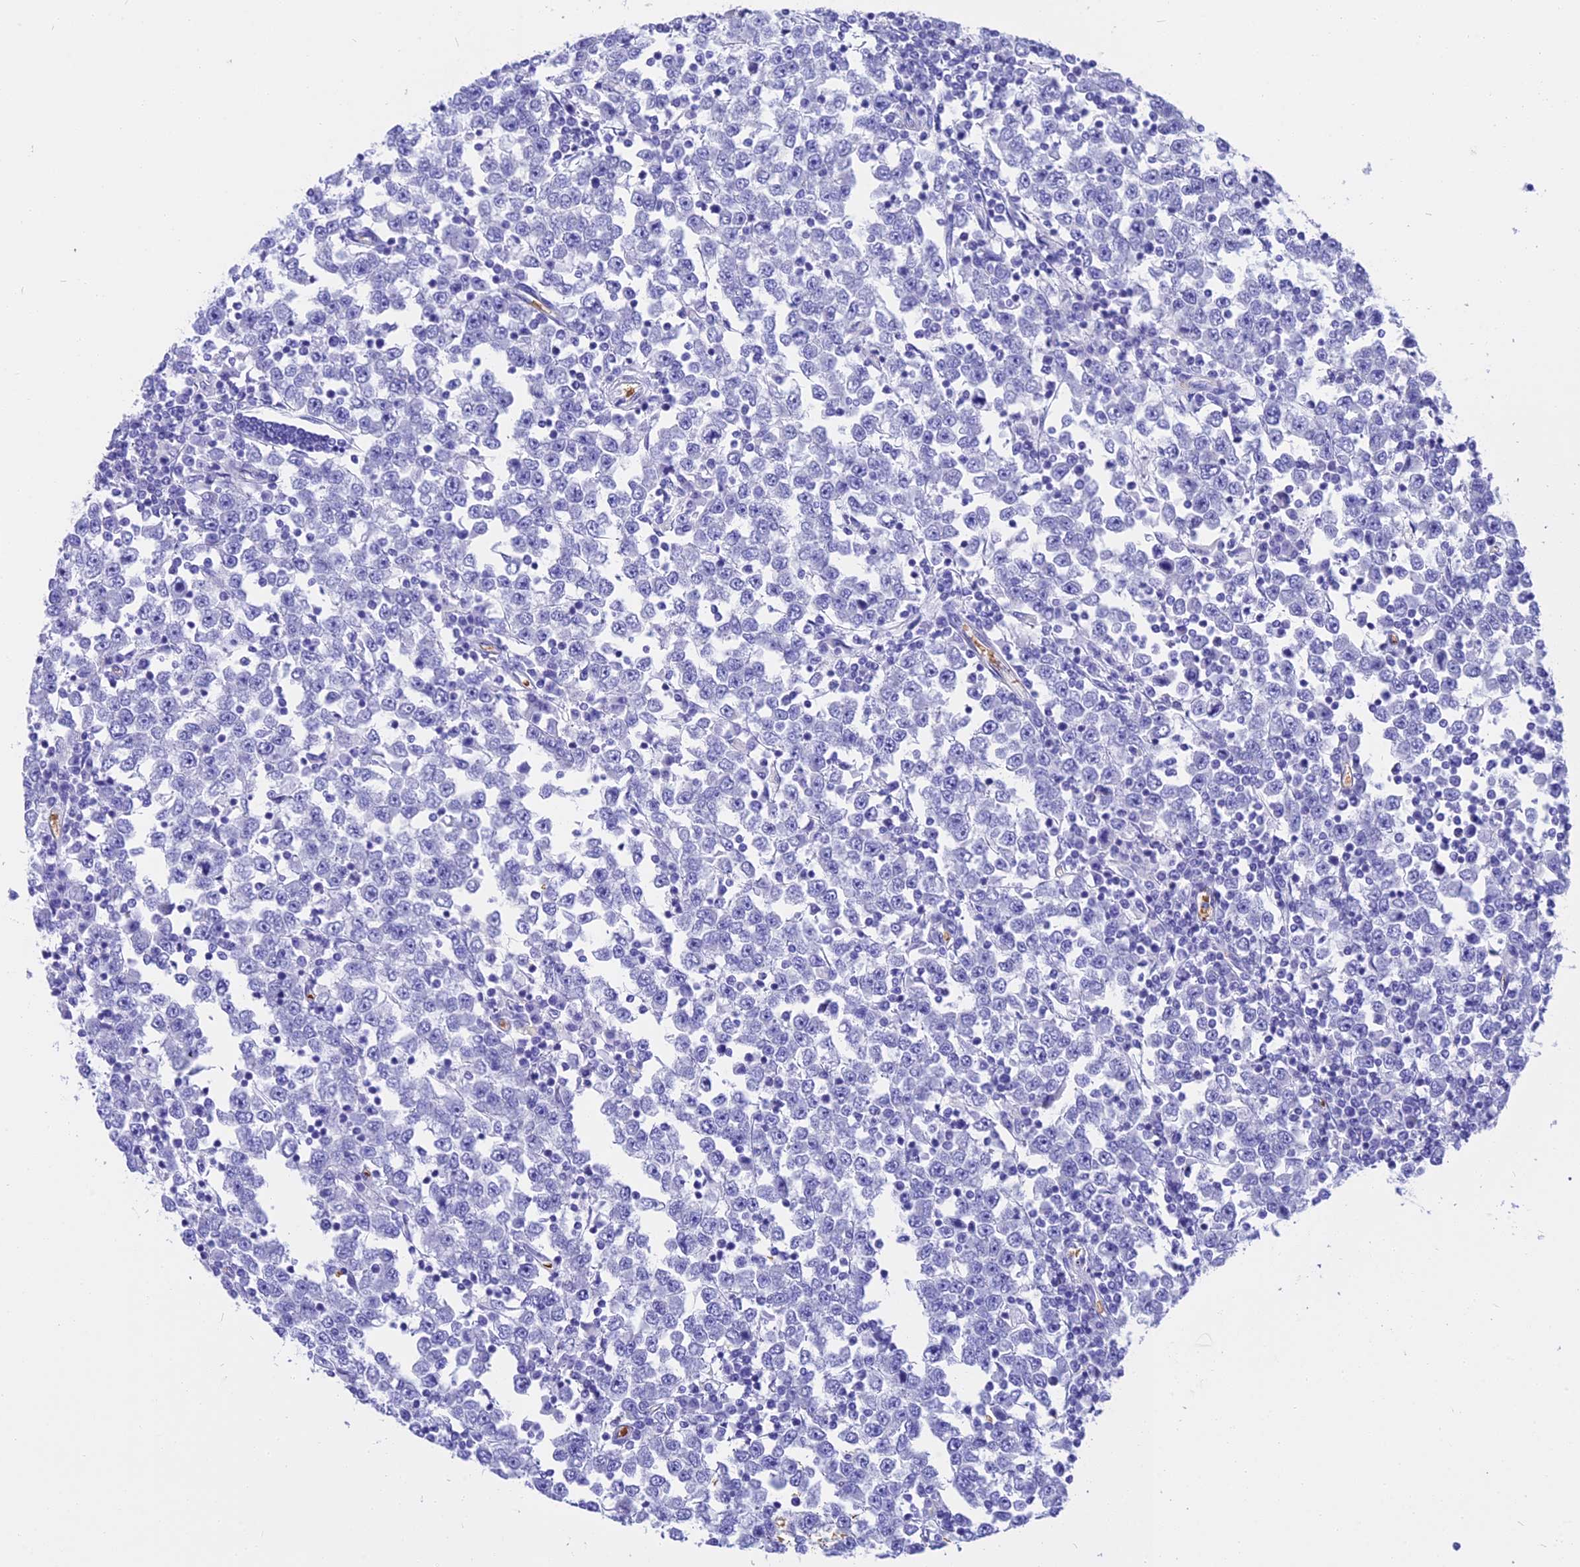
{"staining": {"intensity": "negative", "quantity": "none", "location": "none"}, "tissue": "testis cancer", "cell_type": "Tumor cells", "image_type": "cancer", "snomed": [{"axis": "morphology", "description": "Seminoma, NOS"}, {"axis": "topography", "description": "Testis"}], "caption": "The image exhibits no staining of tumor cells in testis cancer. (IHC, brightfield microscopy, high magnification).", "gene": "TNNC2", "patient": {"sex": "male", "age": 65}}